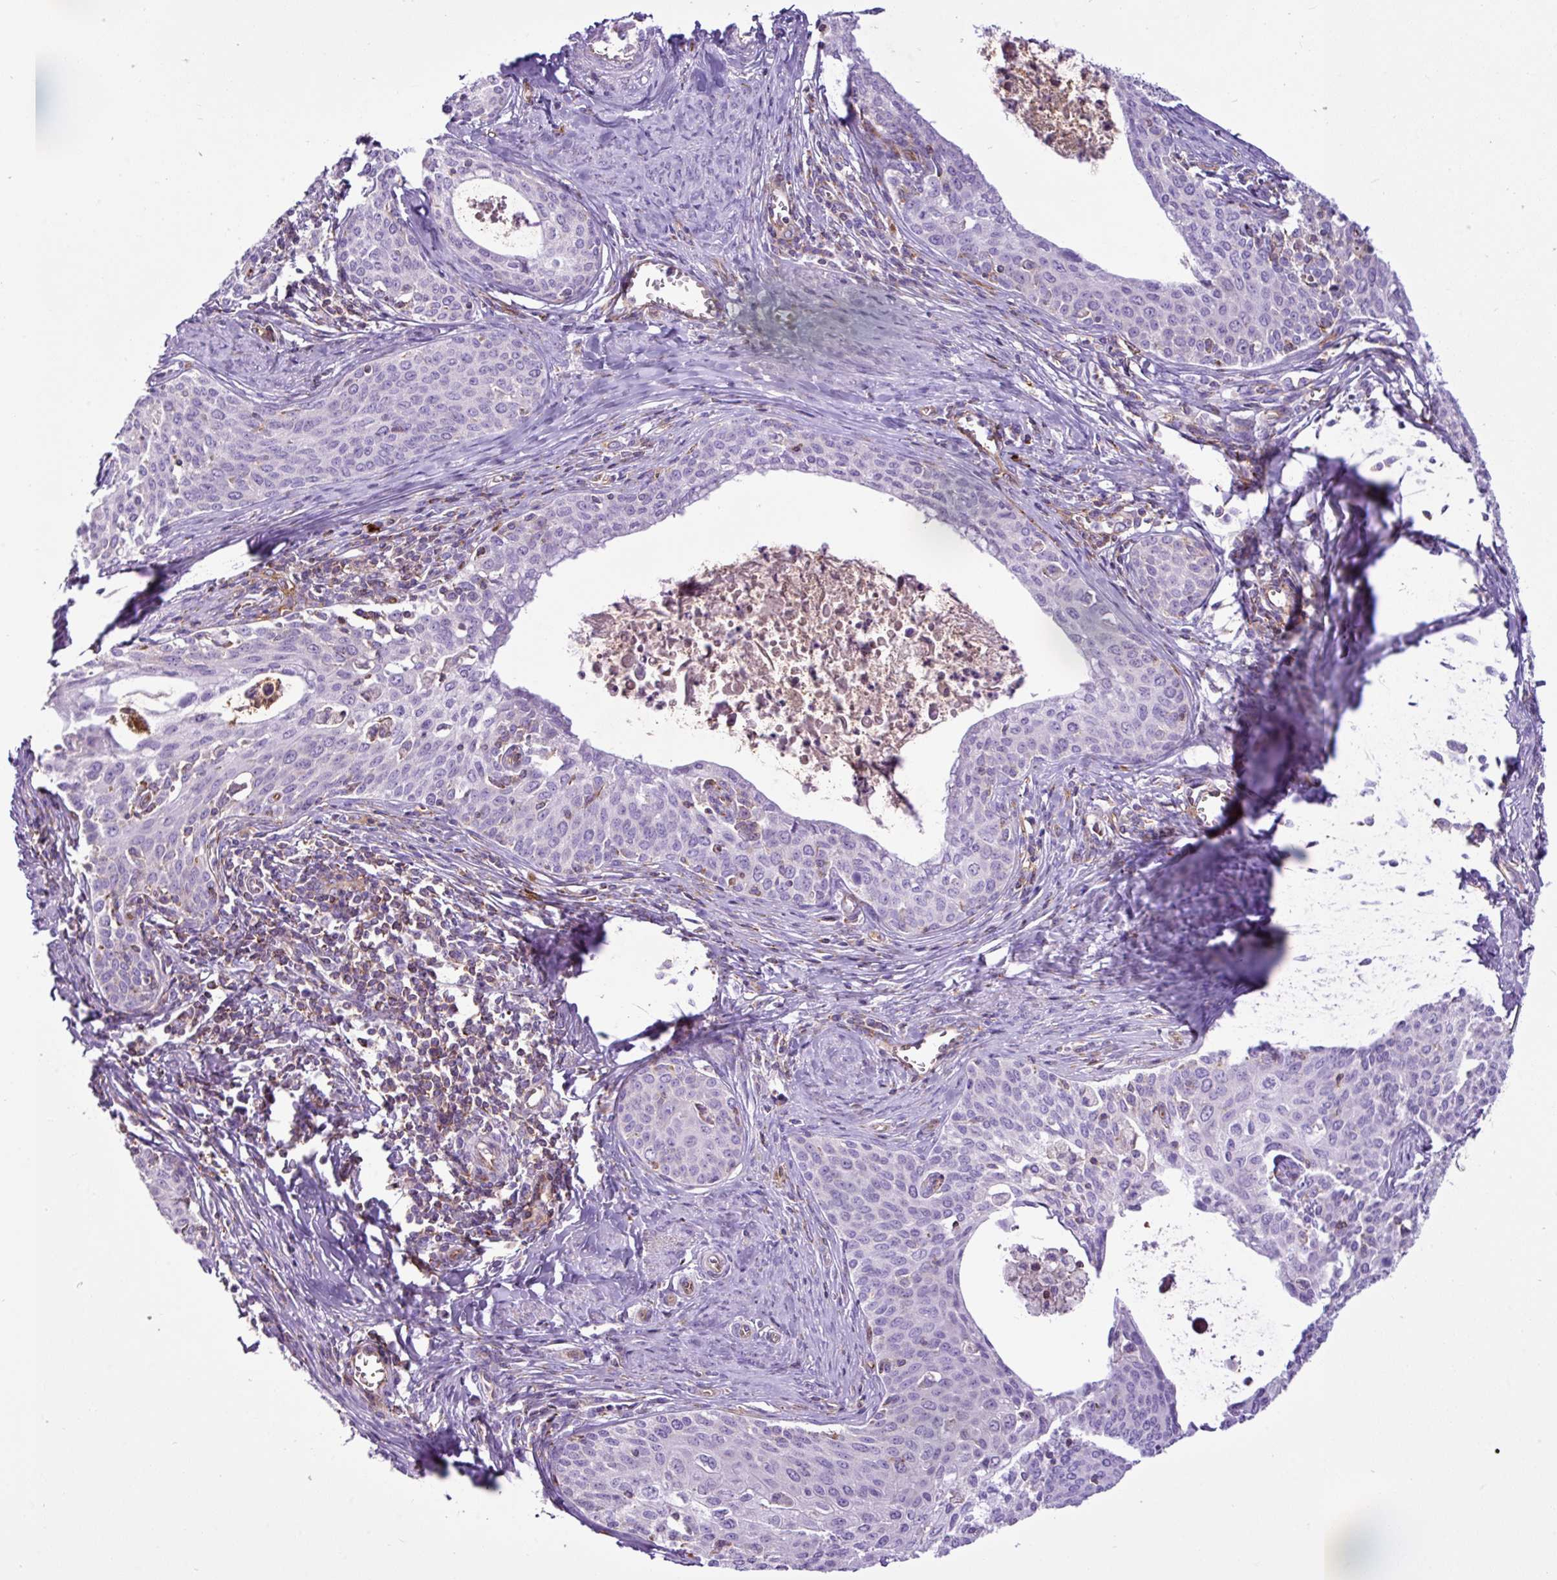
{"staining": {"intensity": "negative", "quantity": "none", "location": "none"}, "tissue": "cervical cancer", "cell_type": "Tumor cells", "image_type": "cancer", "snomed": [{"axis": "morphology", "description": "Squamous cell carcinoma, NOS"}, {"axis": "morphology", "description": "Adenocarcinoma, NOS"}, {"axis": "topography", "description": "Cervix"}], "caption": "IHC of adenocarcinoma (cervical) exhibits no expression in tumor cells.", "gene": "EME2", "patient": {"sex": "female", "age": 52}}